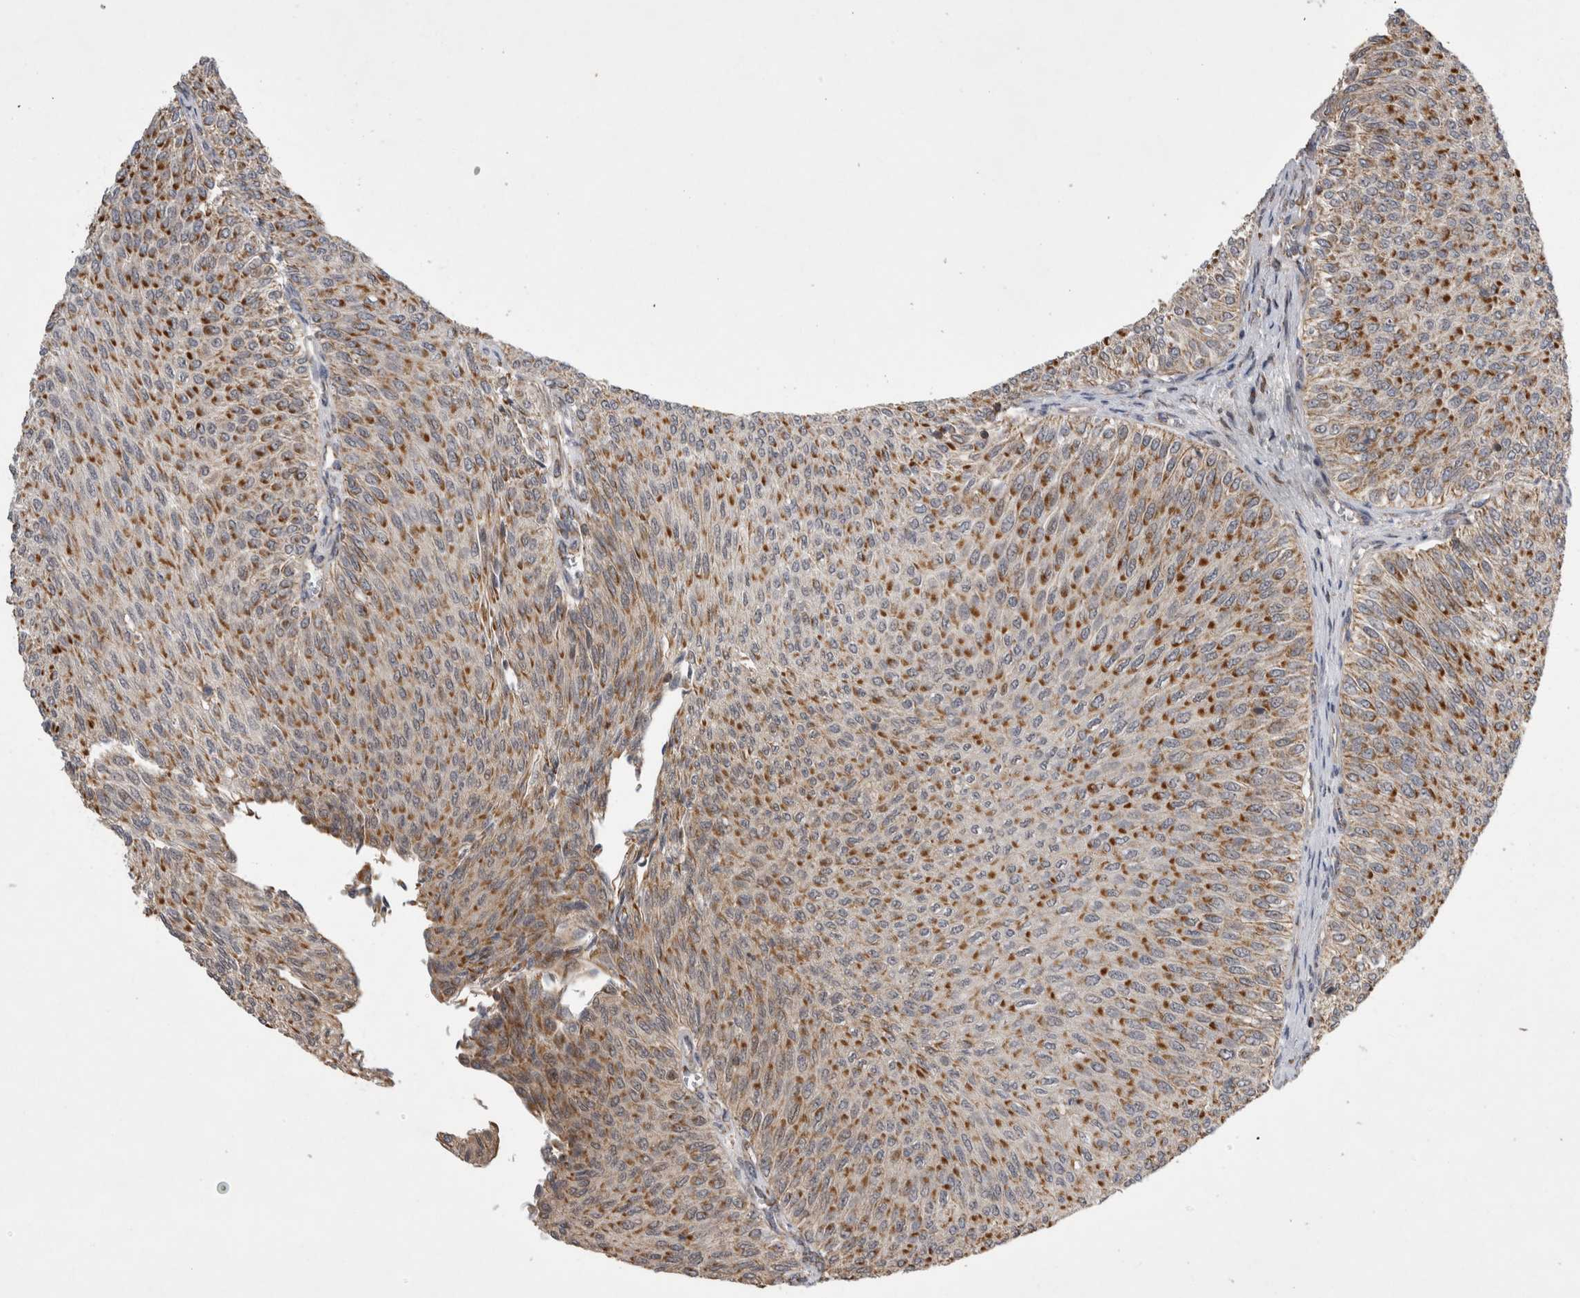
{"staining": {"intensity": "moderate", "quantity": ">75%", "location": "cytoplasmic/membranous"}, "tissue": "urothelial cancer", "cell_type": "Tumor cells", "image_type": "cancer", "snomed": [{"axis": "morphology", "description": "Urothelial carcinoma, Low grade"}, {"axis": "topography", "description": "Urinary bladder"}], "caption": "Tumor cells show moderate cytoplasmic/membranous expression in about >75% of cells in urothelial cancer. Using DAB (3,3'-diaminobenzidine) (brown) and hematoxylin (blue) stains, captured at high magnification using brightfield microscopy.", "gene": "KCNIP1", "patient": {"sex": "male", "age": 78}}